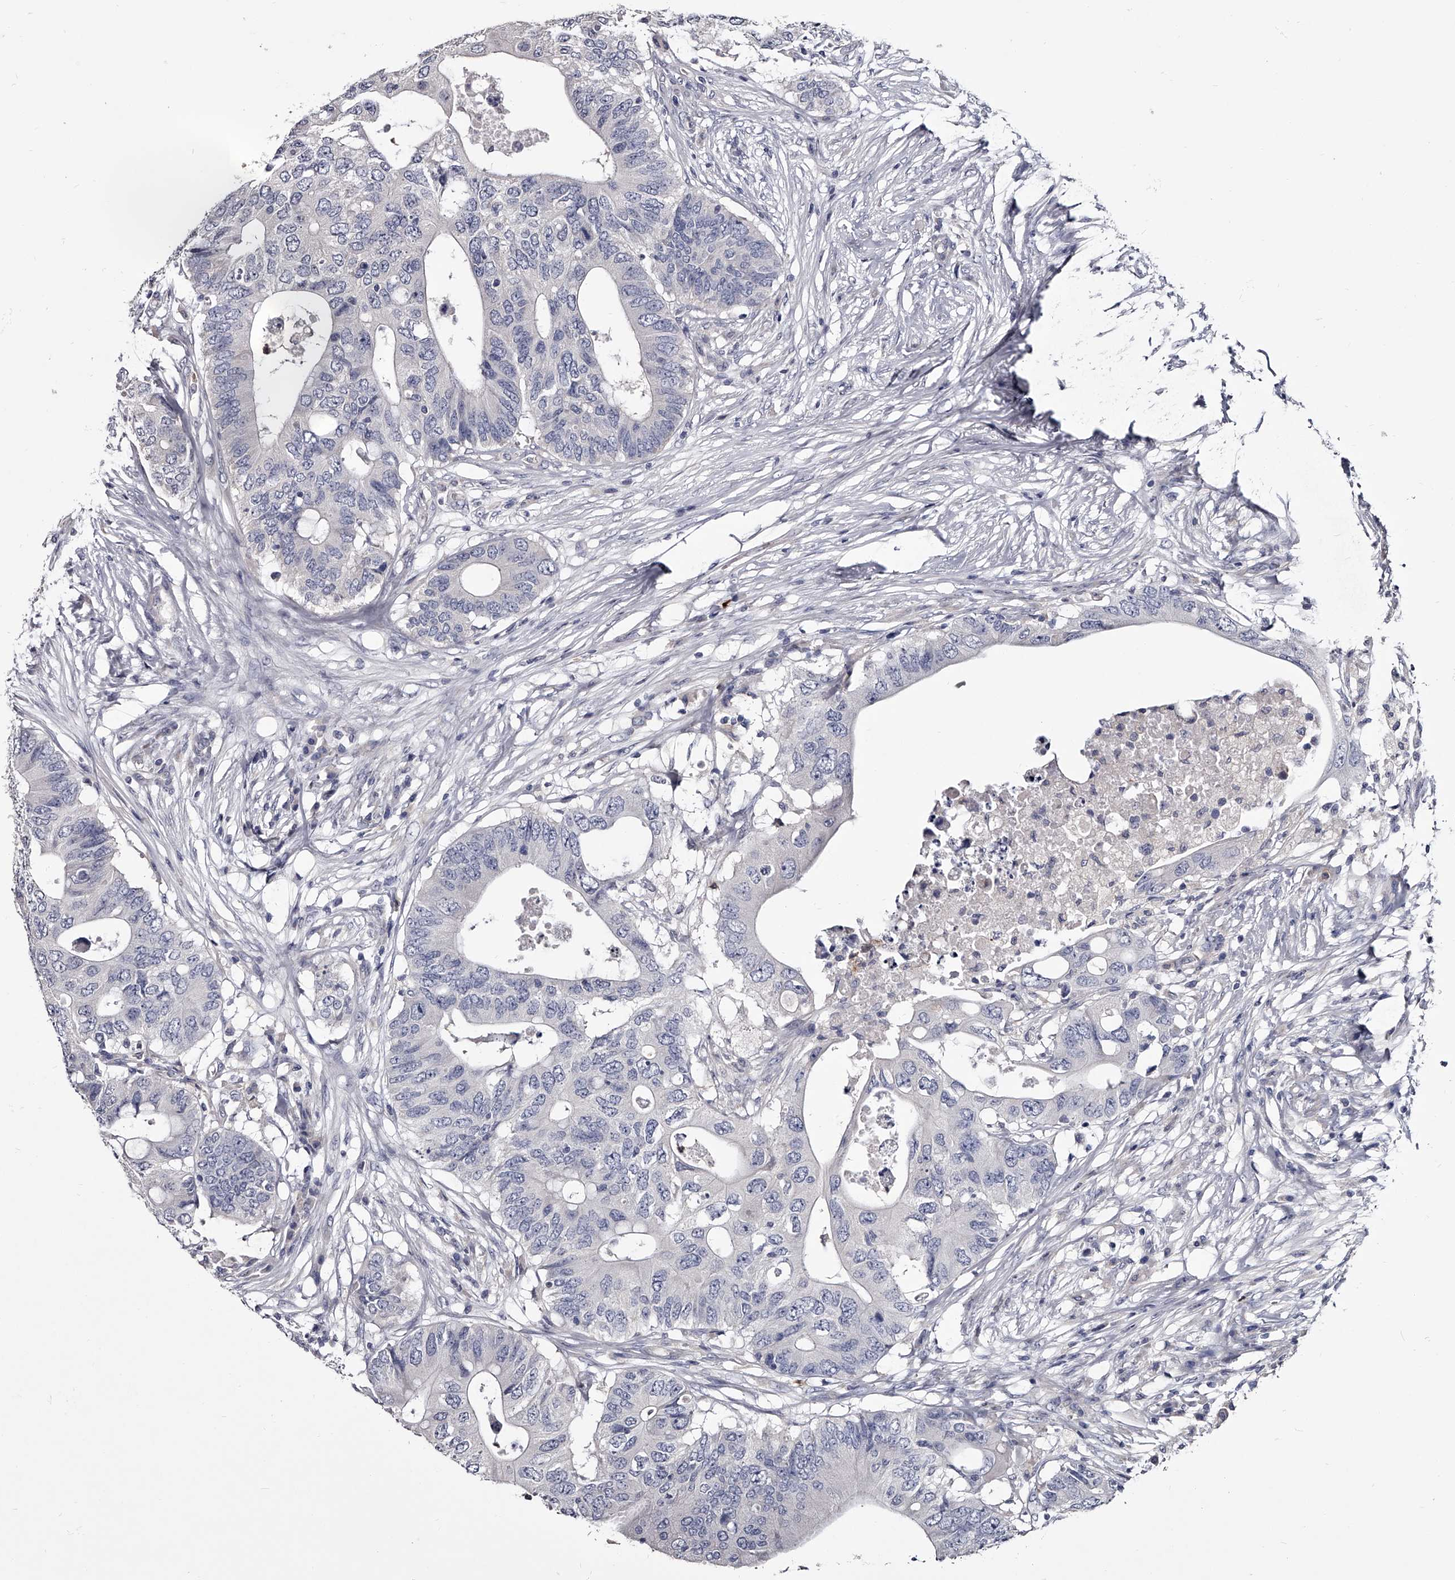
{"staining": {"intensity": "negative", "quantity": "none", "location": "none"}, "tissue": "colorectal cancer", "cell_type": "Tumor cells", "image_type": "cancer", "snomed": [{"axis": "morphology", "description": "Adenocarcinoma, NOS"}, {"axis": "topography", "description": "Colon"}], "caption": "High magnification brightfield microscopy of colorectal cancer stained with DAB (3,3'-diaminobenzidine) (brown) and counterstained with hematoxylin (blue): tumor cells show no significant expression.", "gene": "GAPVD1", "patient": {"sex": "male", "age": 71}}